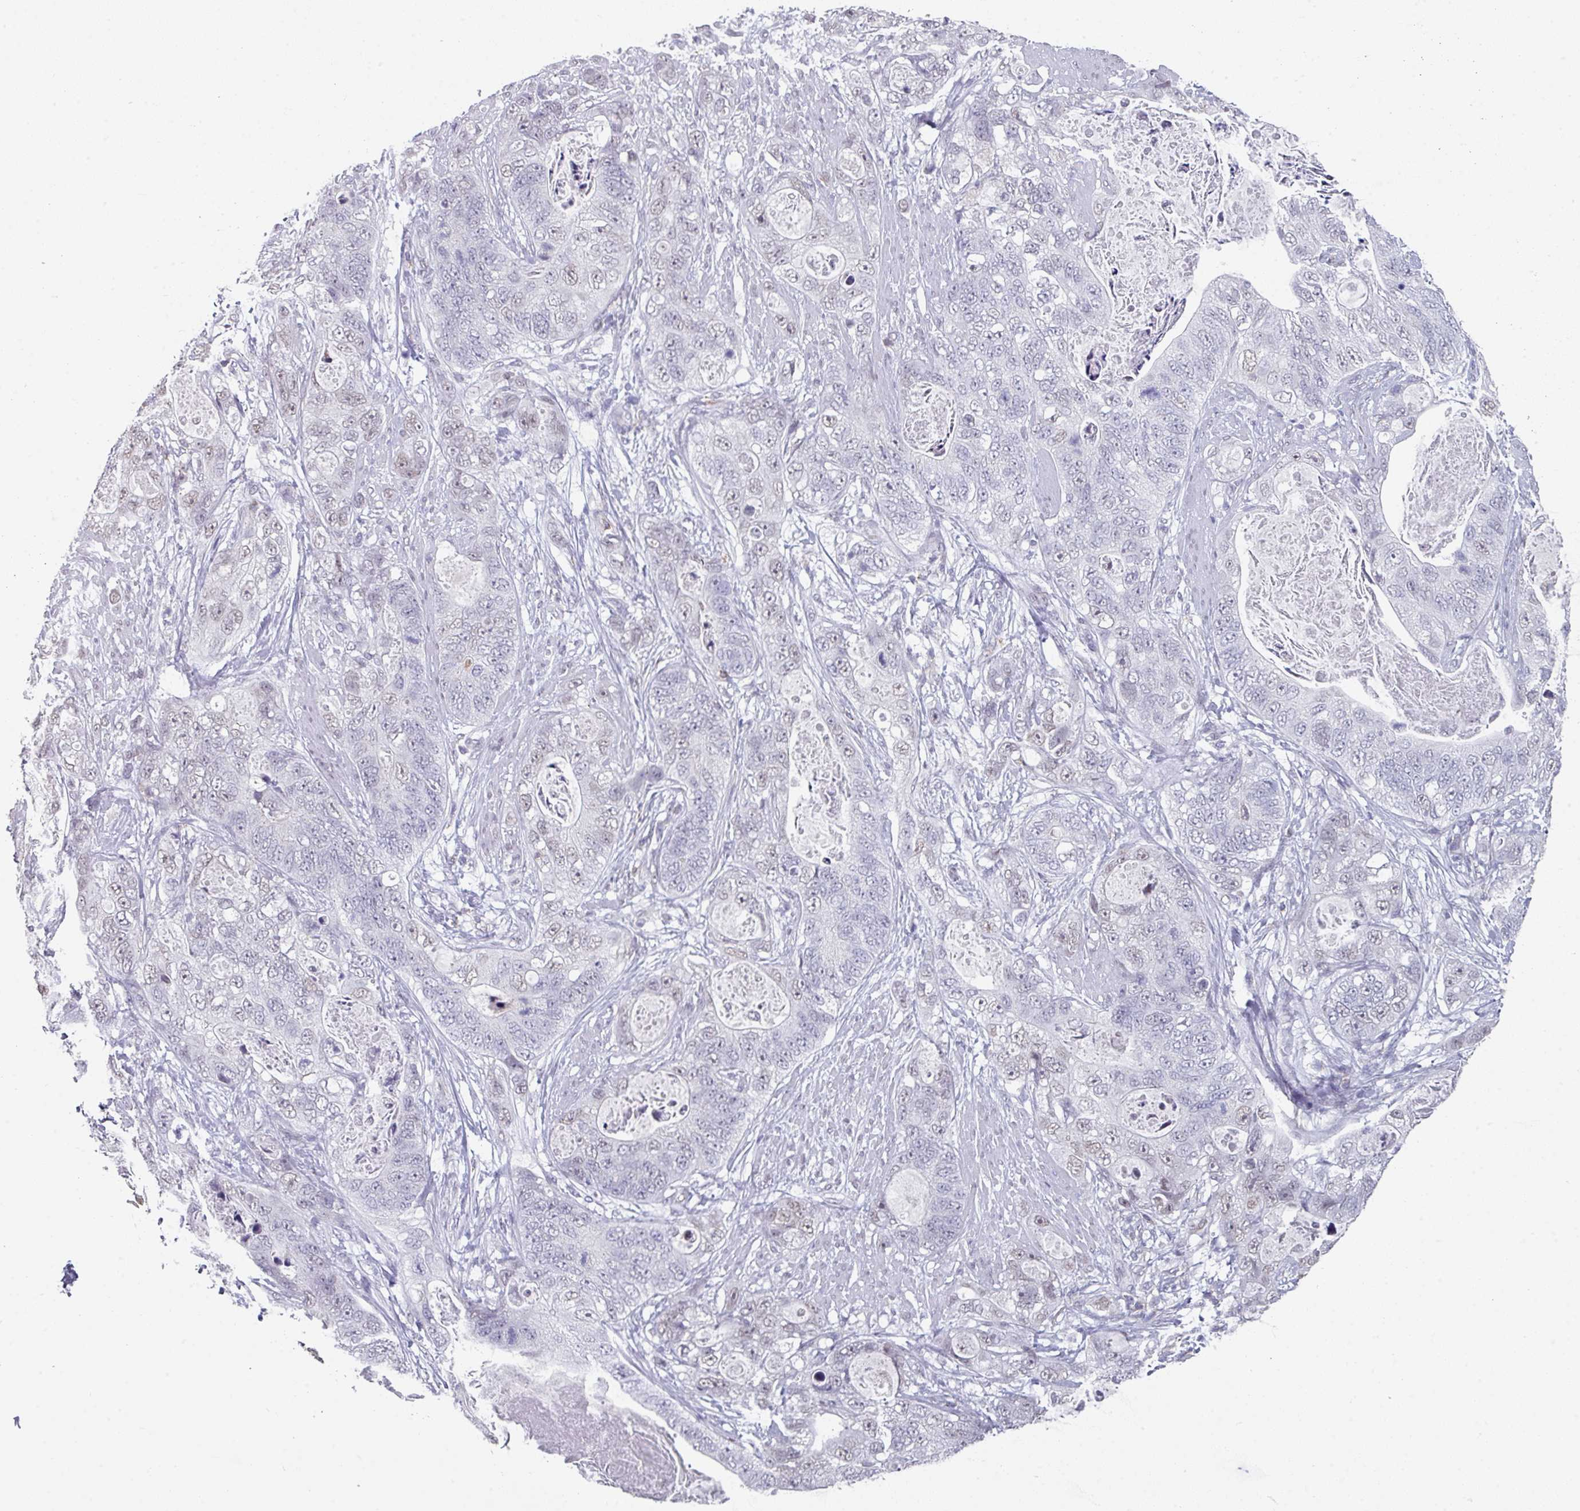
{"staining": {"intensity": "negative", "quantity": "none", "location": "none"}, "tissue": "stomach cancer", "cell_type": "Tumor cells", "image_type": "cancer", "snomed": [{"axis": "morphology", "description": "Adenocarcinoma, NOS"}, {"axis": "topography", "description": "Stomach"}], "caption": "Tumor cells are negative for brown protein staining in stomach adenocarcinoma. (DAB immunohistochemistry, high magnification).", "gene": "RASAL3", "patient": {"sex": "female", "age": 89}}